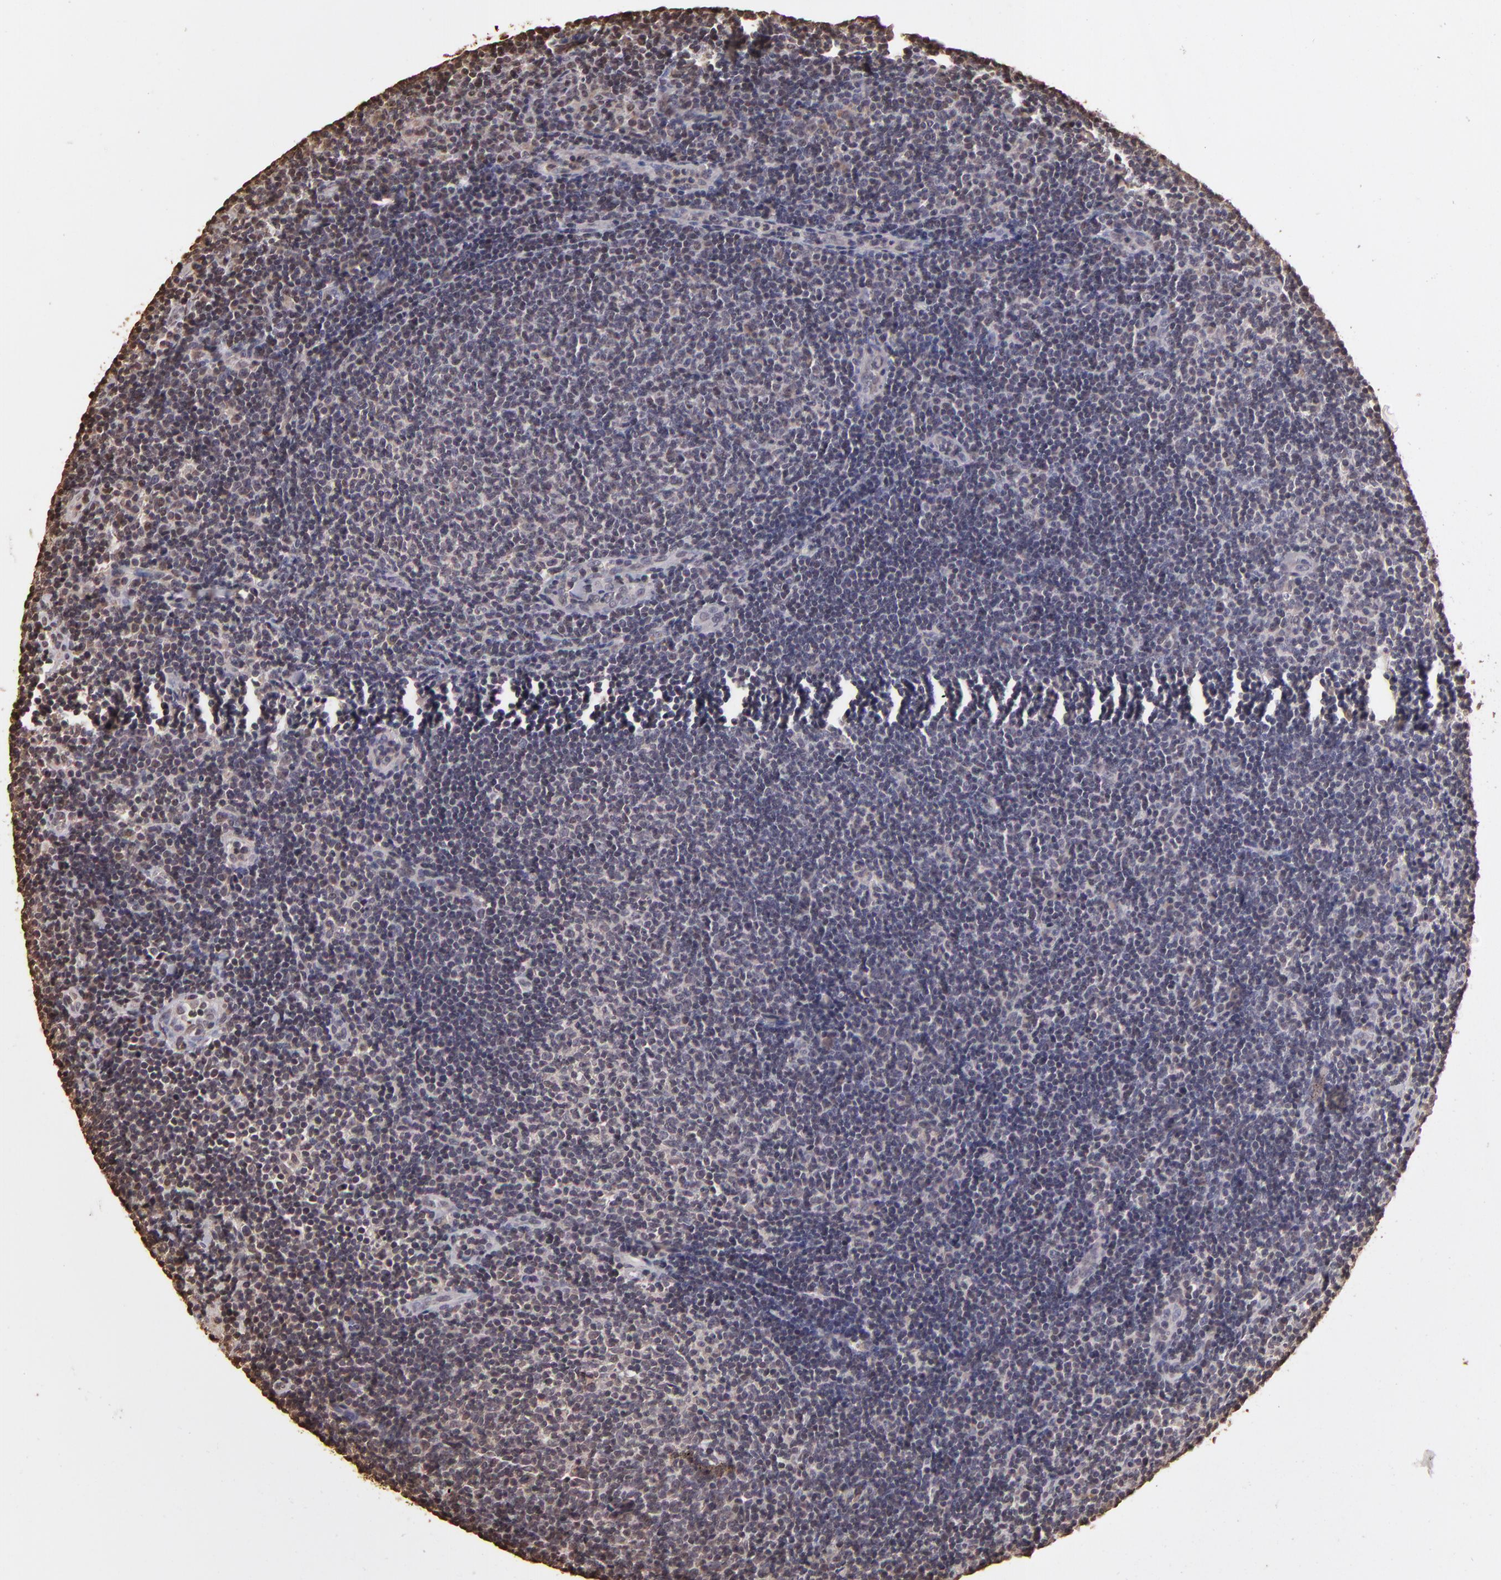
{"staining": {"intensity": "negative", "quantity": "none", "location": "none"}, "tissue": "lymphoma", "cell_type": "Tumor cells", "image_type": "cancer", "snomed": [{"axis": "morphology", "description": "Malignant lymphoma, non-Hodgkin's type, Low grade"}, {"axis": "topography", "description": "Lymph node"}], "caption": "Human lymphoma stained for a protein using IHC displays no staining in tumor cells.", "gene": "ARPC2", "patient": {"sex": "male", "age": 49}}